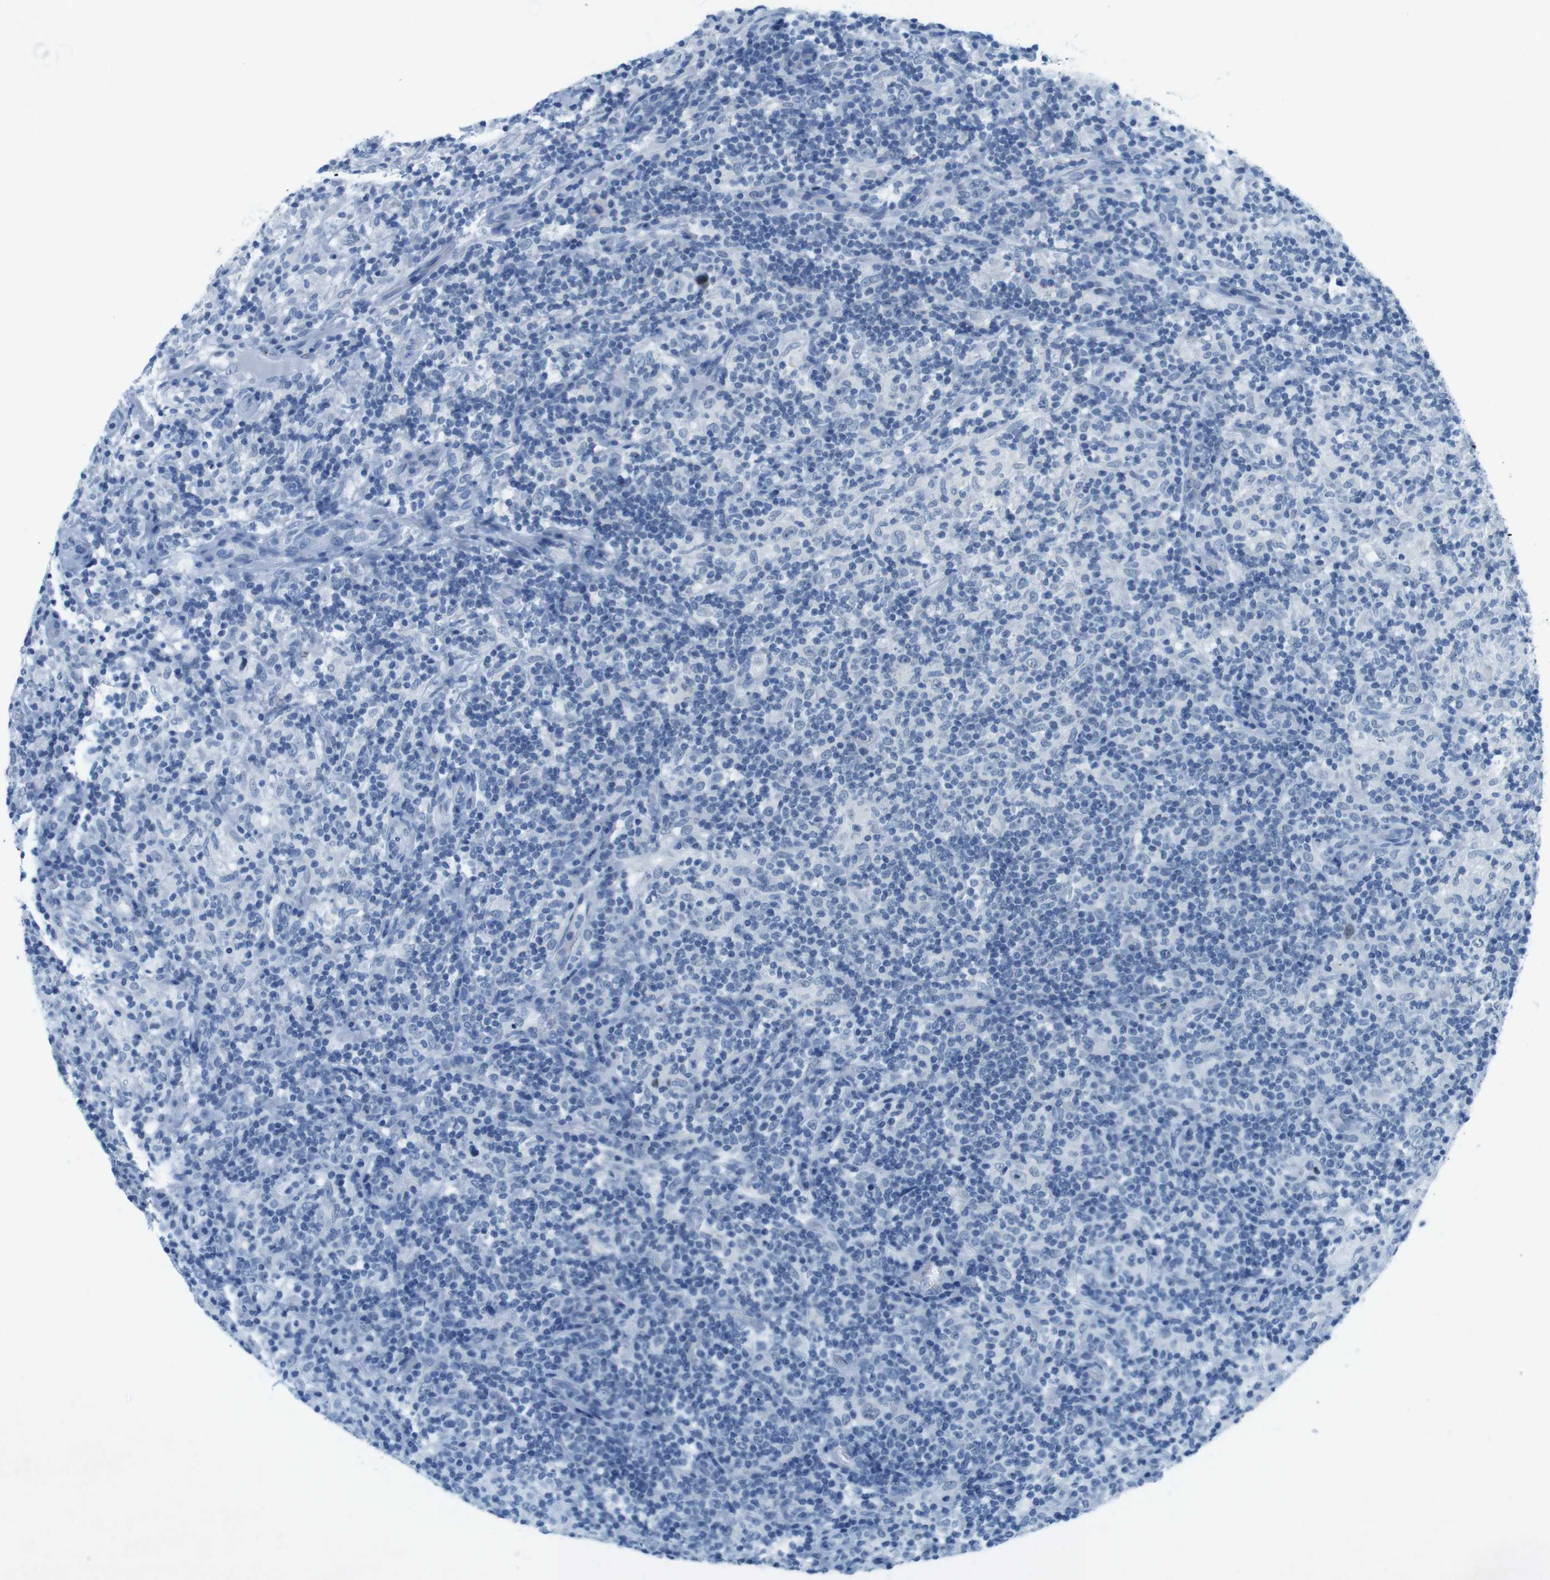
{"staining": {"intensity": "negative", "quantity": "none", "location": "none"}, "tissue": "lymphoma", "cell_type": "Tumor cells", "image_type": "cancer", "snomed": [{"axis": "morphology", "description": "Hodgkin's disease, NOS"}, {"axis": "topography", "description": "Lymph node"}], "caption": "Image shows no significant protein staining in tumor cells of Hodgkin's disease. Brightfield microscopy of IHC stained with DAB (brown) and hematoxylin (blue), captured at high magnification.", "gene": "CTAG1B", "patient": {"sex": "male", "age": 70}}